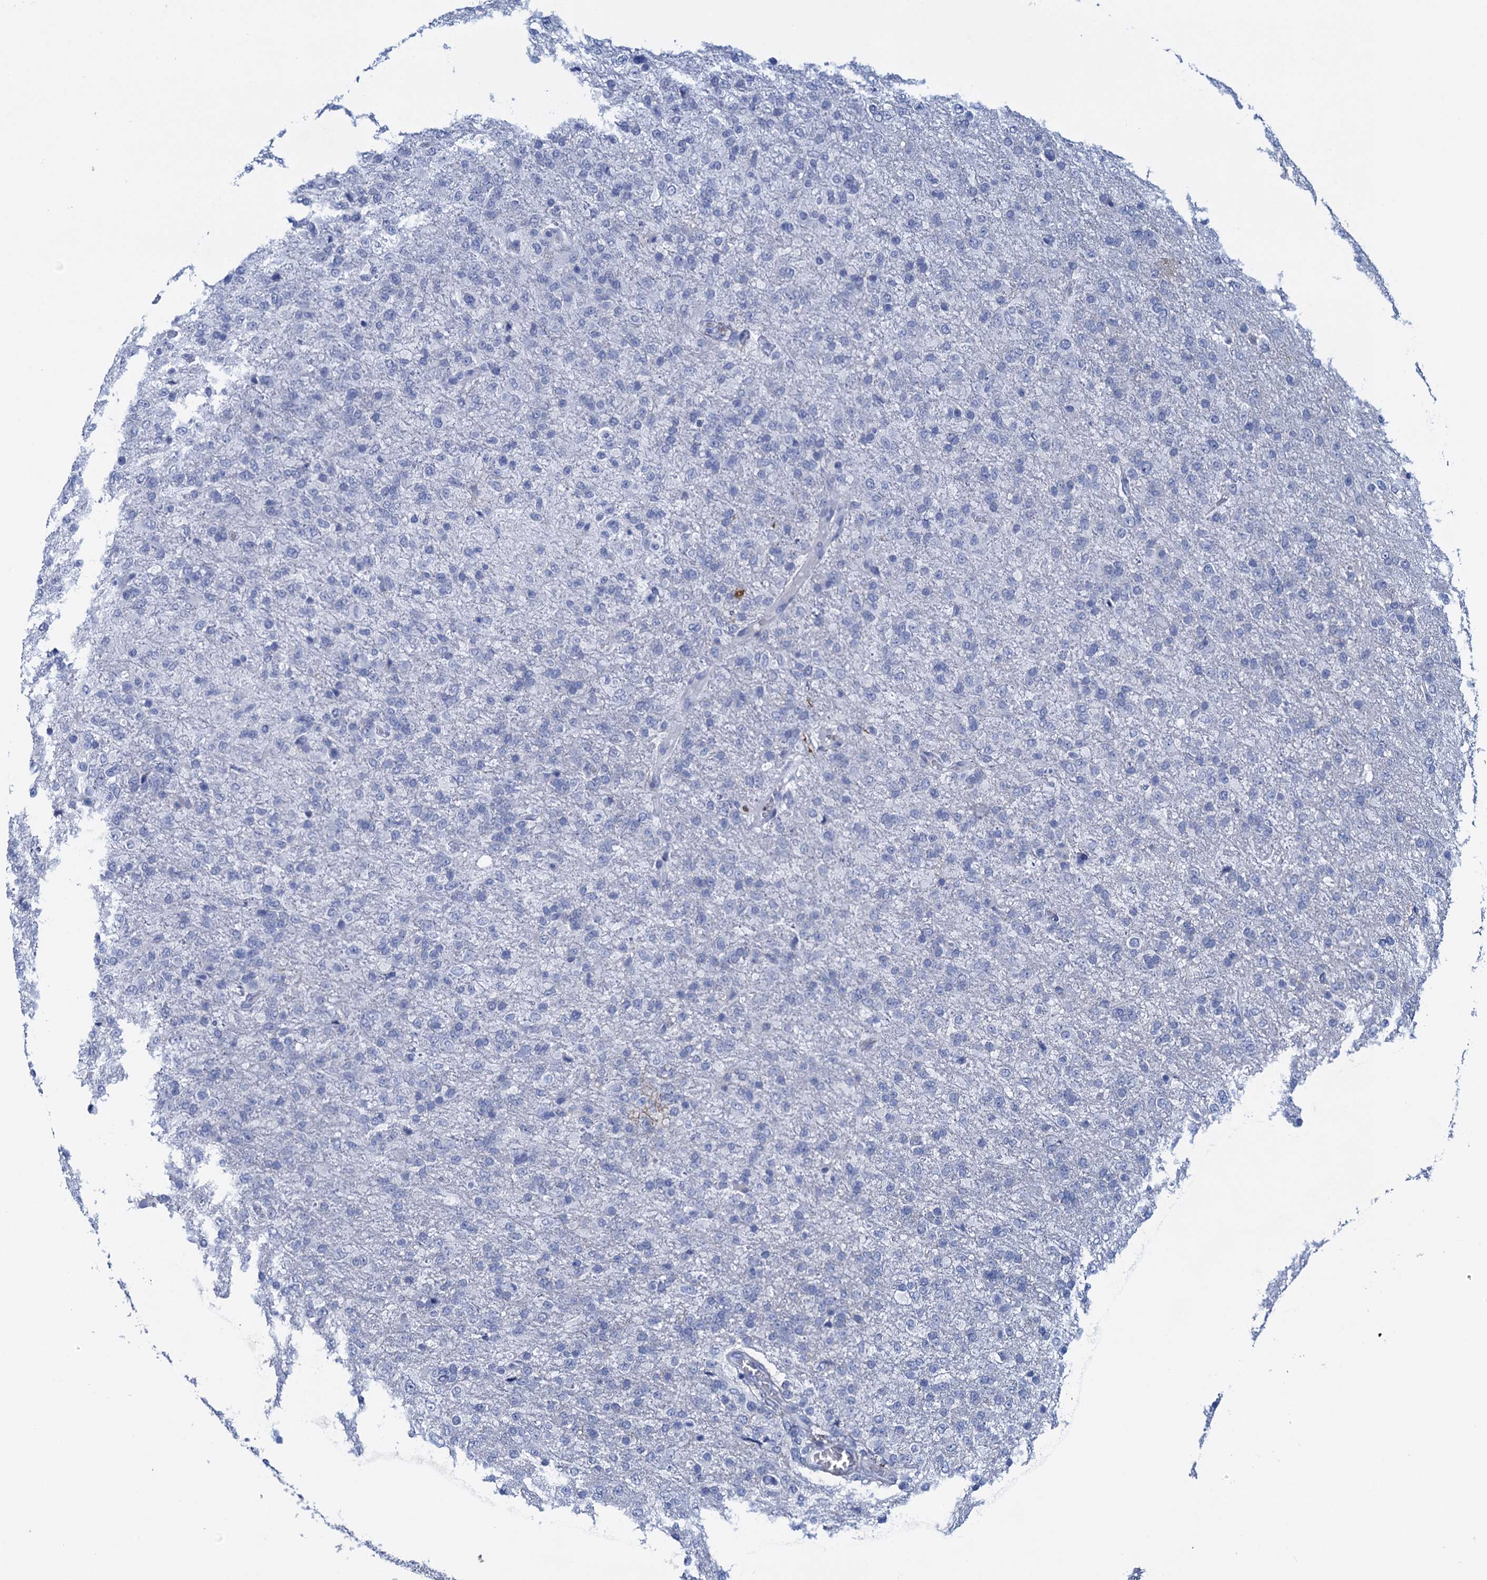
{"staining": {"intensity": "negative", "quantity": "none", "location": "none"}, "tissue": "glioma", "cell_type": "Tumor cells", "image_type": "cancer", "snomed": [{"axis": "morphology", "description": "Glioma, malignant, High grade"}, {"axis": "topography", "description": "Brain"}], "caption": "A photomicrograph of malignant high-grade glioma stained for a protein exhibits no brown staining in tumor cells.", "gene": "RHCG", "patient": {"sex": "female", "age": 74}}